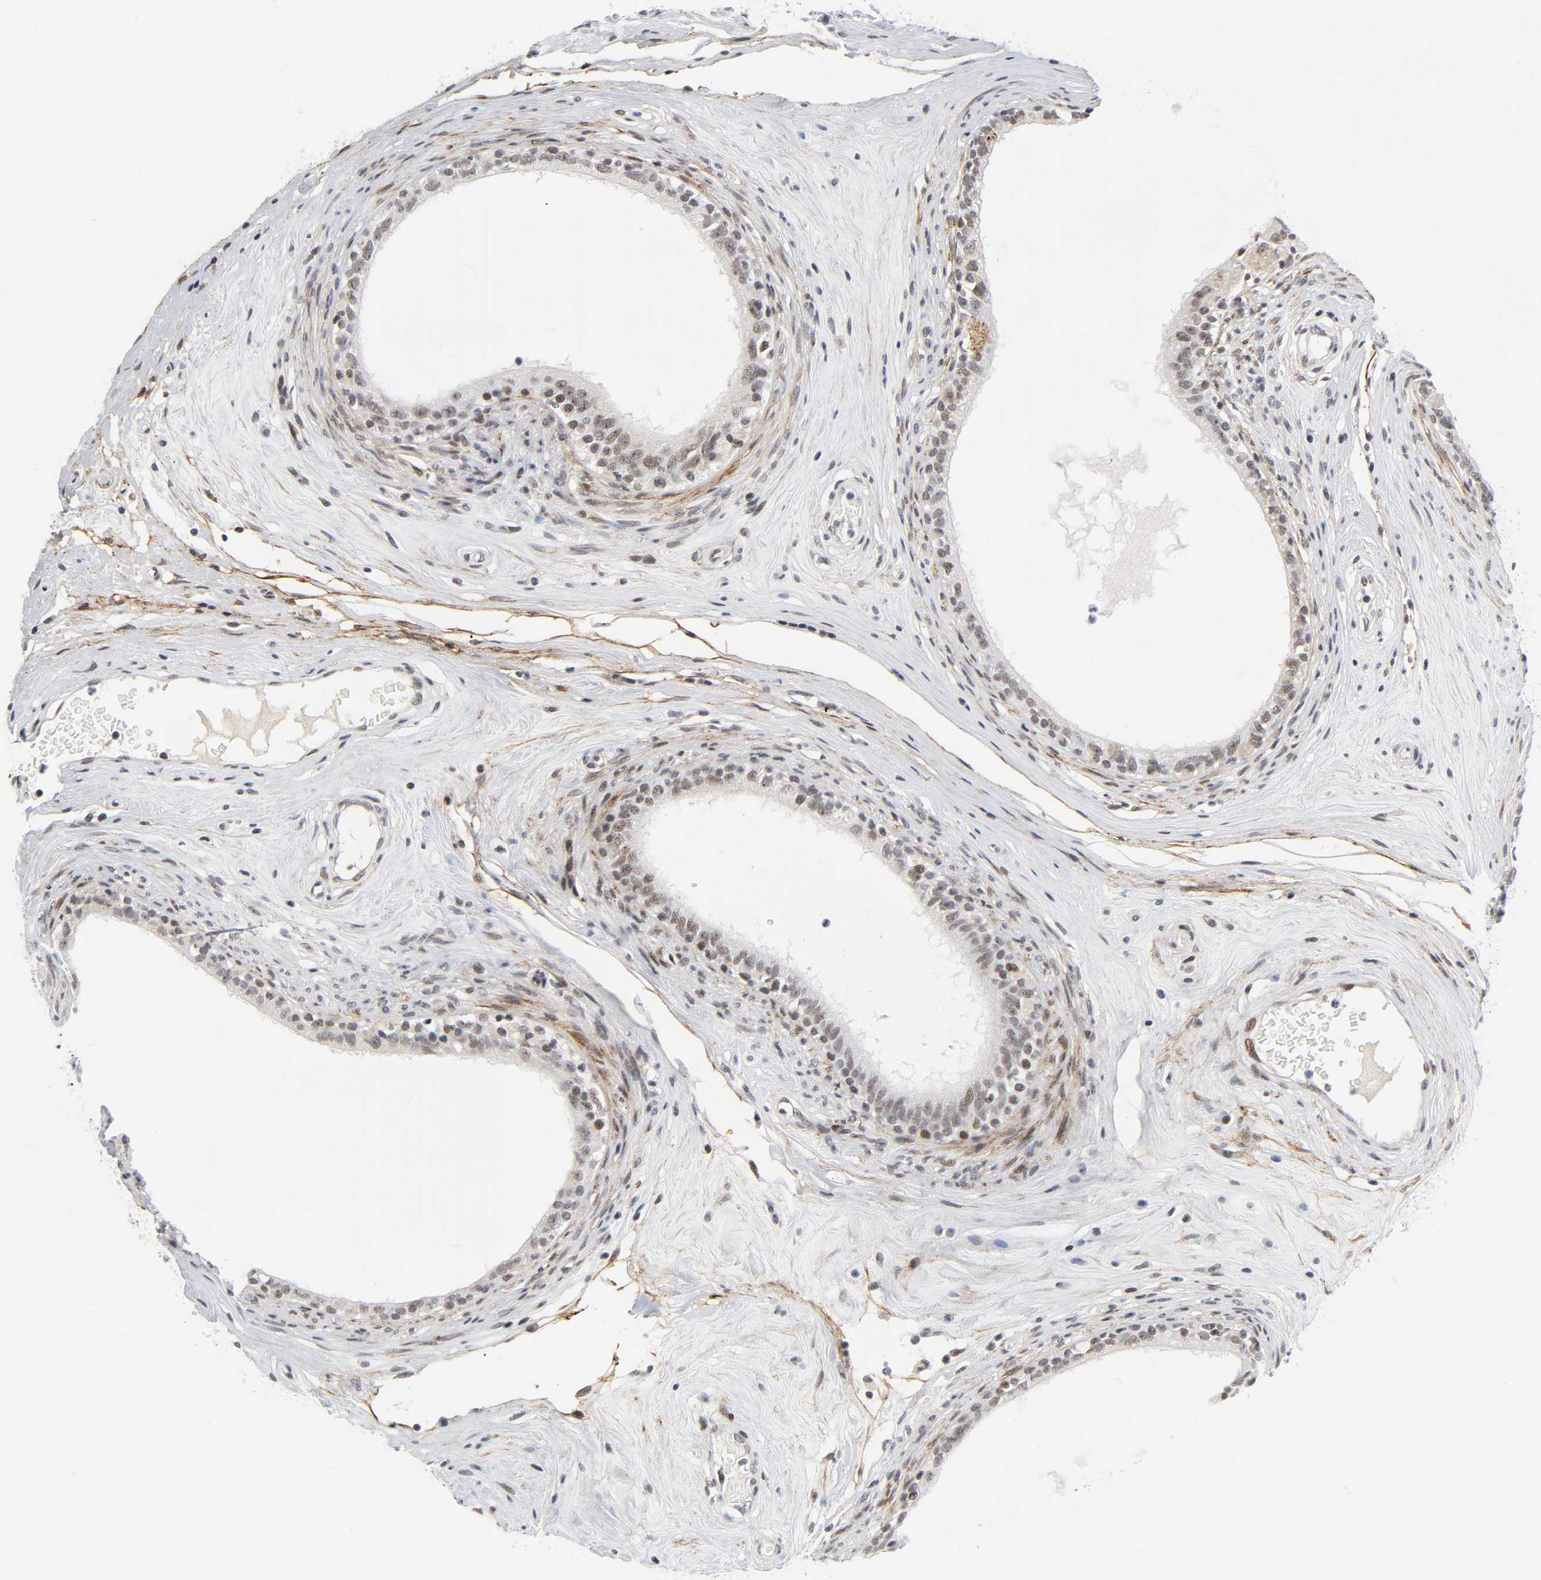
{"staining": {"intensity": "weak", "quantity": "25%-75%", "location": "nuclear"}, "tissue": "epididymis", "cell_type": "Glandular cells", "image_type": "normal", "snomed": [{"axis": "morphology", "description": "Normal tissue, NOS"}, {"axis": "morphology", "description": "Inflammation, NOS"}, {"axis": "topography", "description": "Epididymis"}], "caption": "Immunohistochemistry (IHC) (DAB (3,3'-diaminobenzidine)) staining of normal epididymis demonstrates weak nuclear protein expression in about 25%-75% of glandular cells. The protein of interest is stained brown, and the nuclei are stained in blue (DAB (3,3'-diaminobenzidine) IHC with brightfield microscopy, high magnification).", "gene": "DIDO1", "patient": {"sex": "male", "age": 84}}